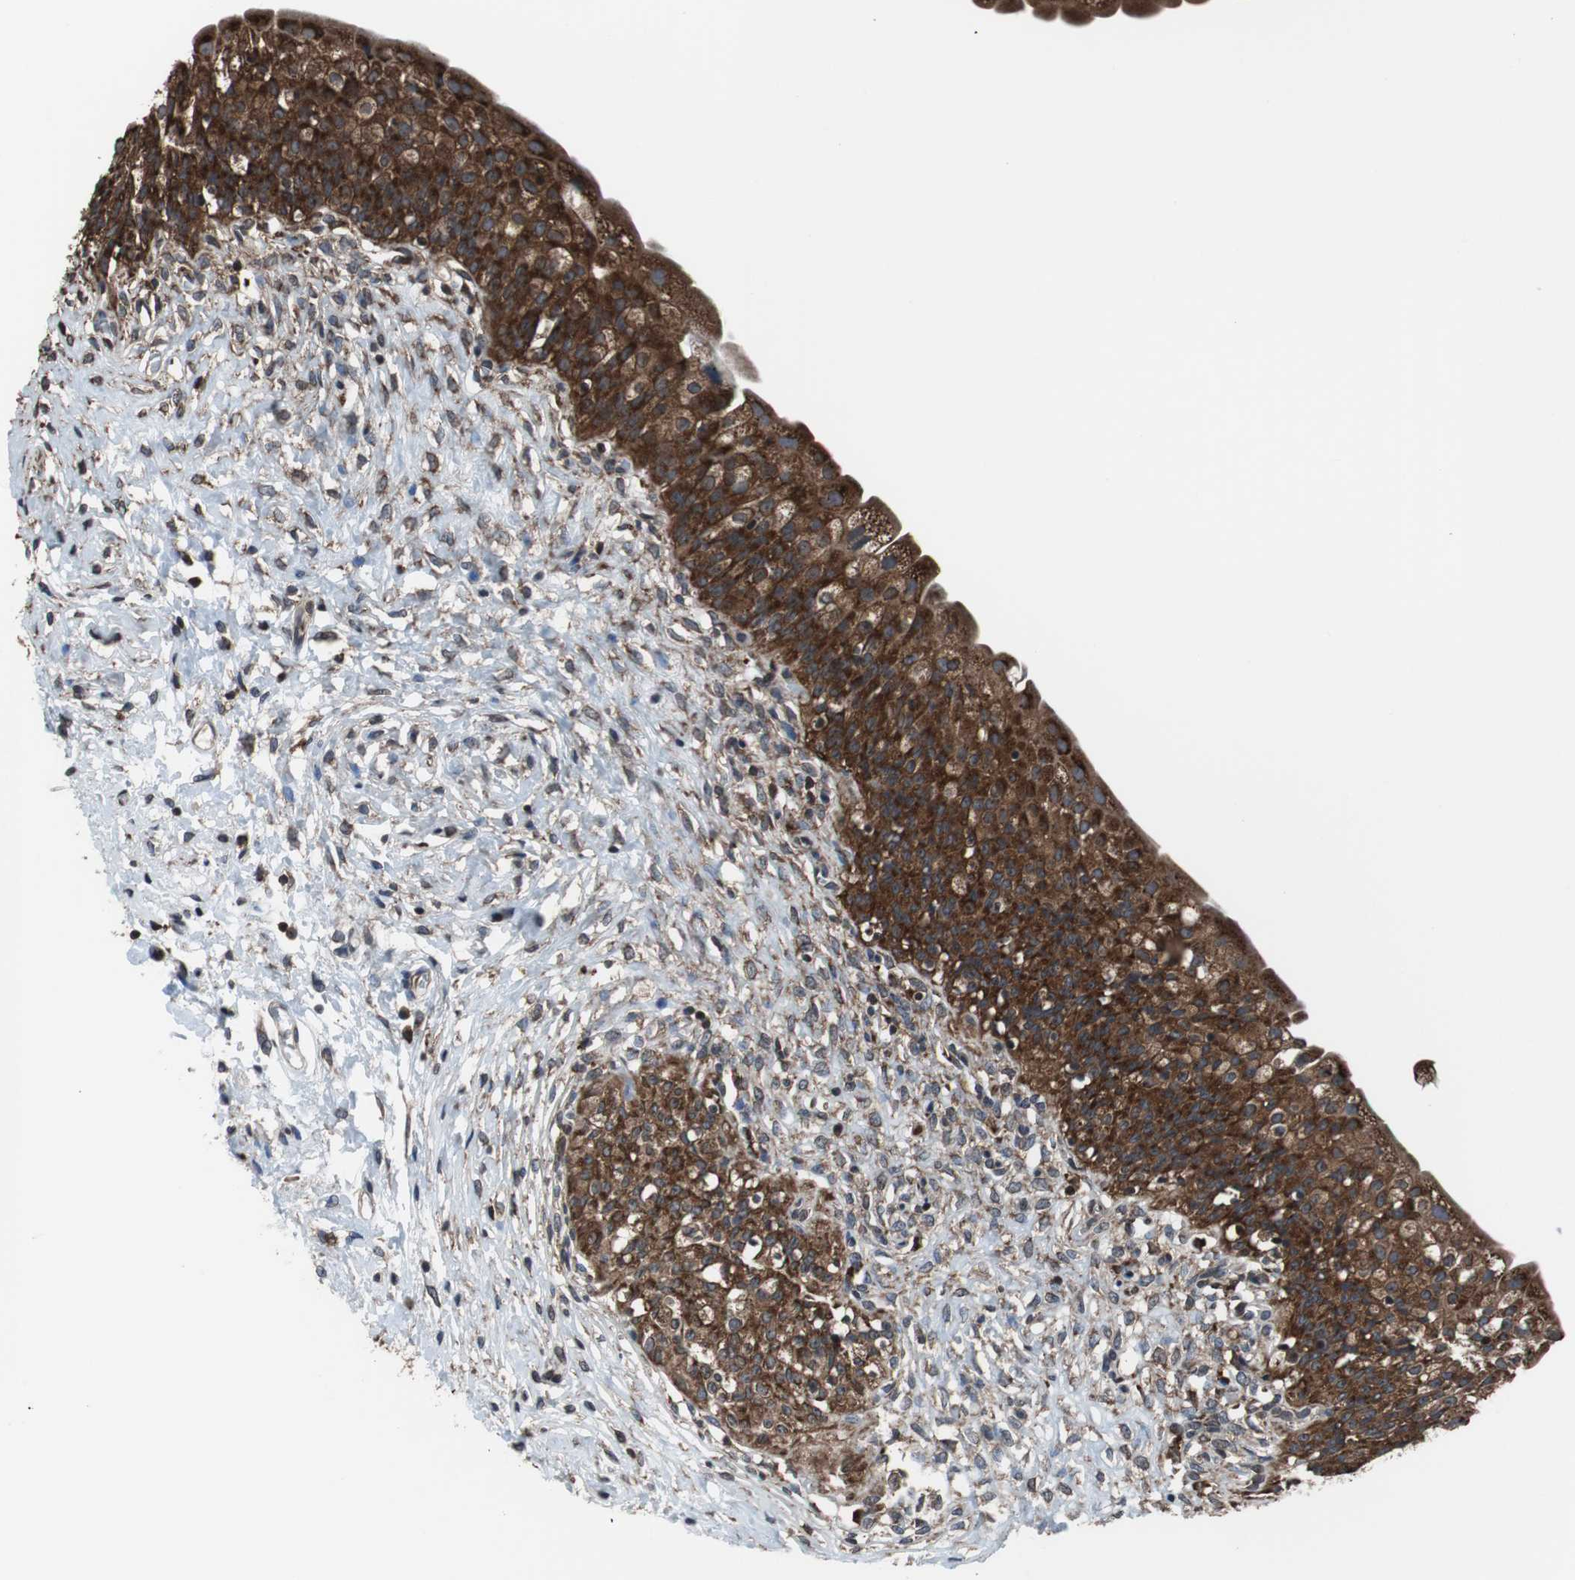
{"staining": {"intensity": "strong", "quantity": ">75%", "location": "cytoplasmic/membranous"}, "tissue": "urinary bladder", "cell_type": "Urothelial cells", "image_type": "normal", "snomed": [{"axis": "morphology", "description": "Normal tissue, NOS"}, {"axis": "morphology", "description": "Inflammation, NOS"}, {"axis": "topography", "description": "Urinary bladder"}], "caption": "Urinary bladder stained with IHC shows strong cytoplasmic/membranous expression in about >75% of urothelial cells.", "gene": "USP10", "patient": {"sex": "female", "age": 80}}